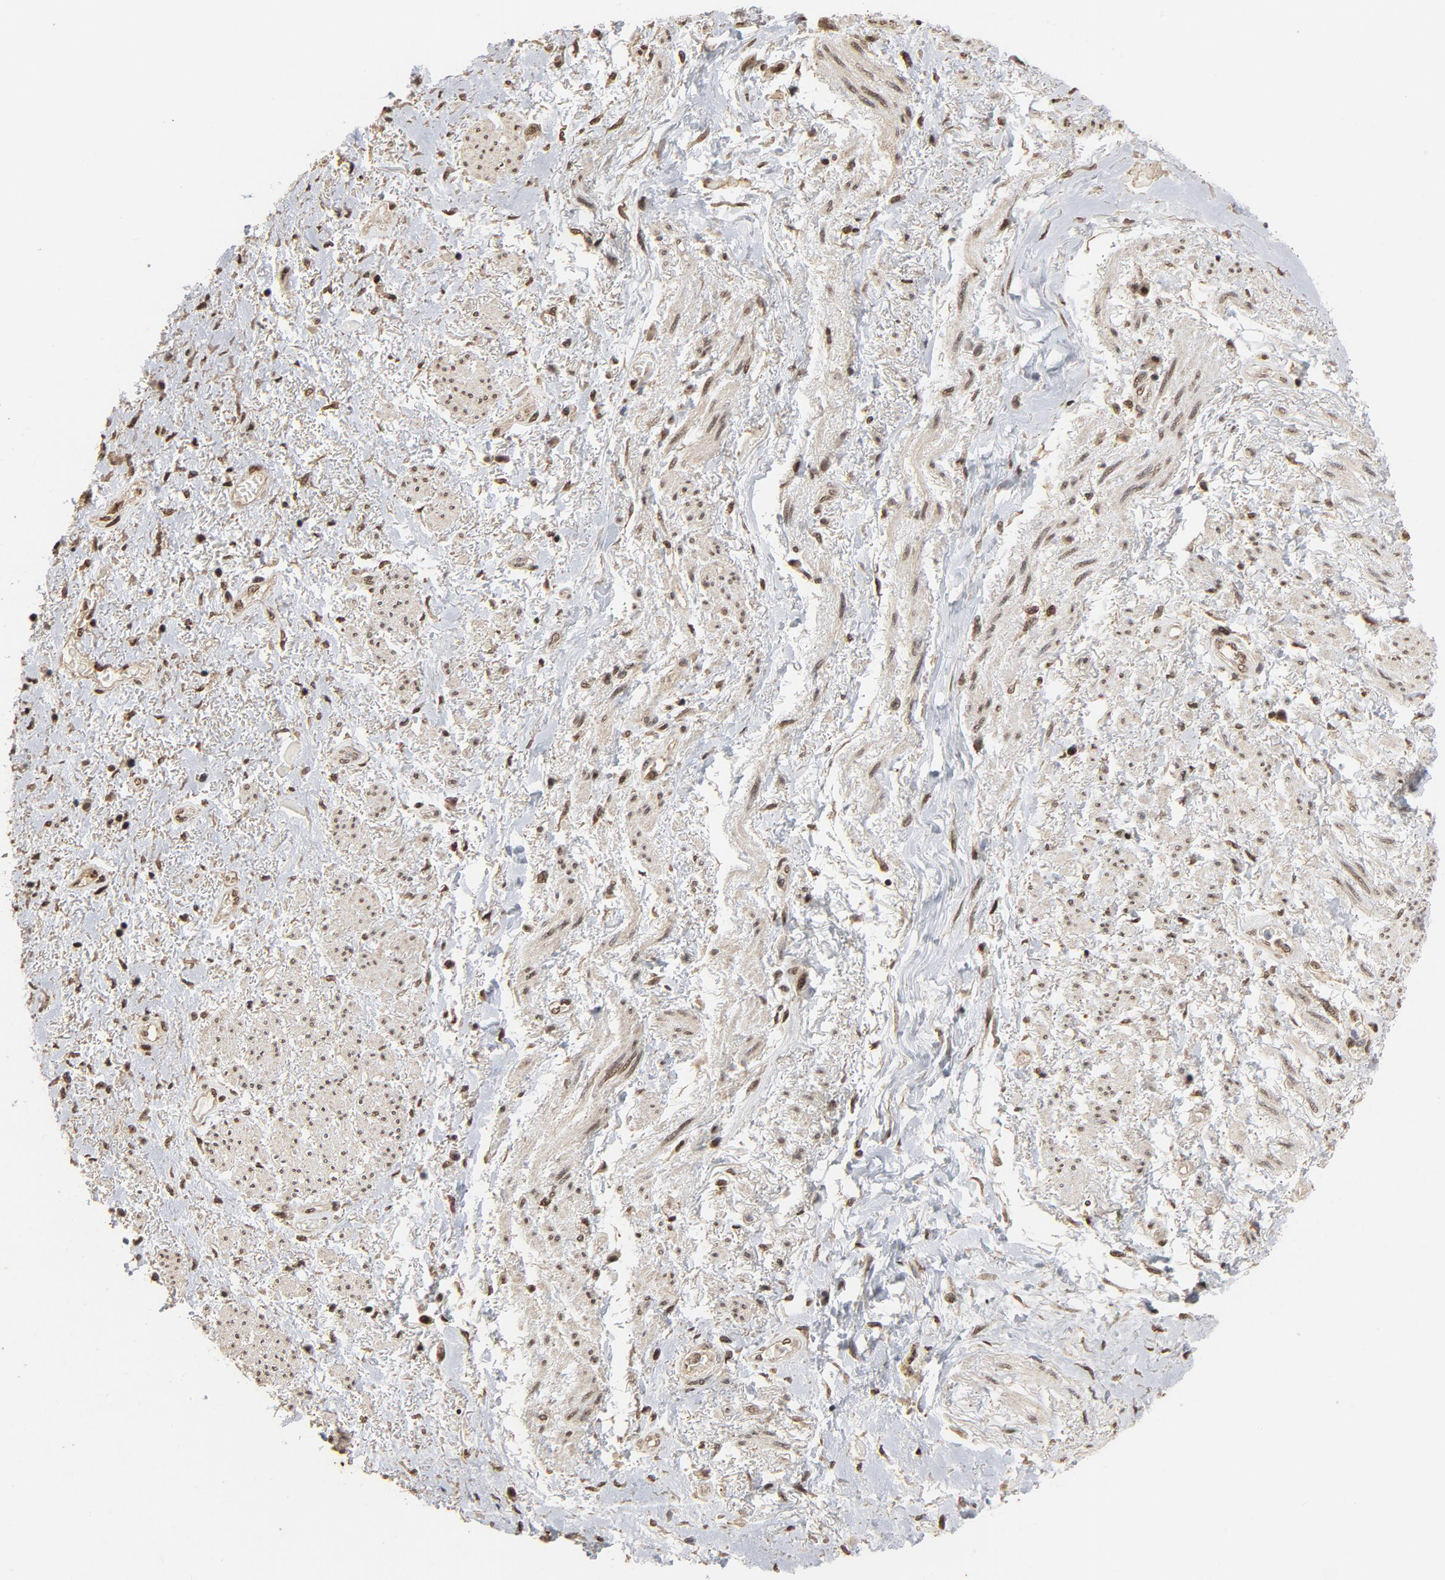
{"staining": {"intensity": "moderate", "quantity": ">75%", "location": "nuclear"}, "tissue": "skin", "cell_type": "Epidermal cells", "image_type": "normal", "snomed": [{"axis": "morphology", "description": "Normal tissue, NOS"}, {"axis": "topography", "description": "Anal"}], "caption": "Immunohistochemical staining of benign human skin demonstrates moderate nuclear protein positivity in about >75% of epidermal cells.", "gene": "TP53RK", "patient": {"sex": "female", "age": 46}}